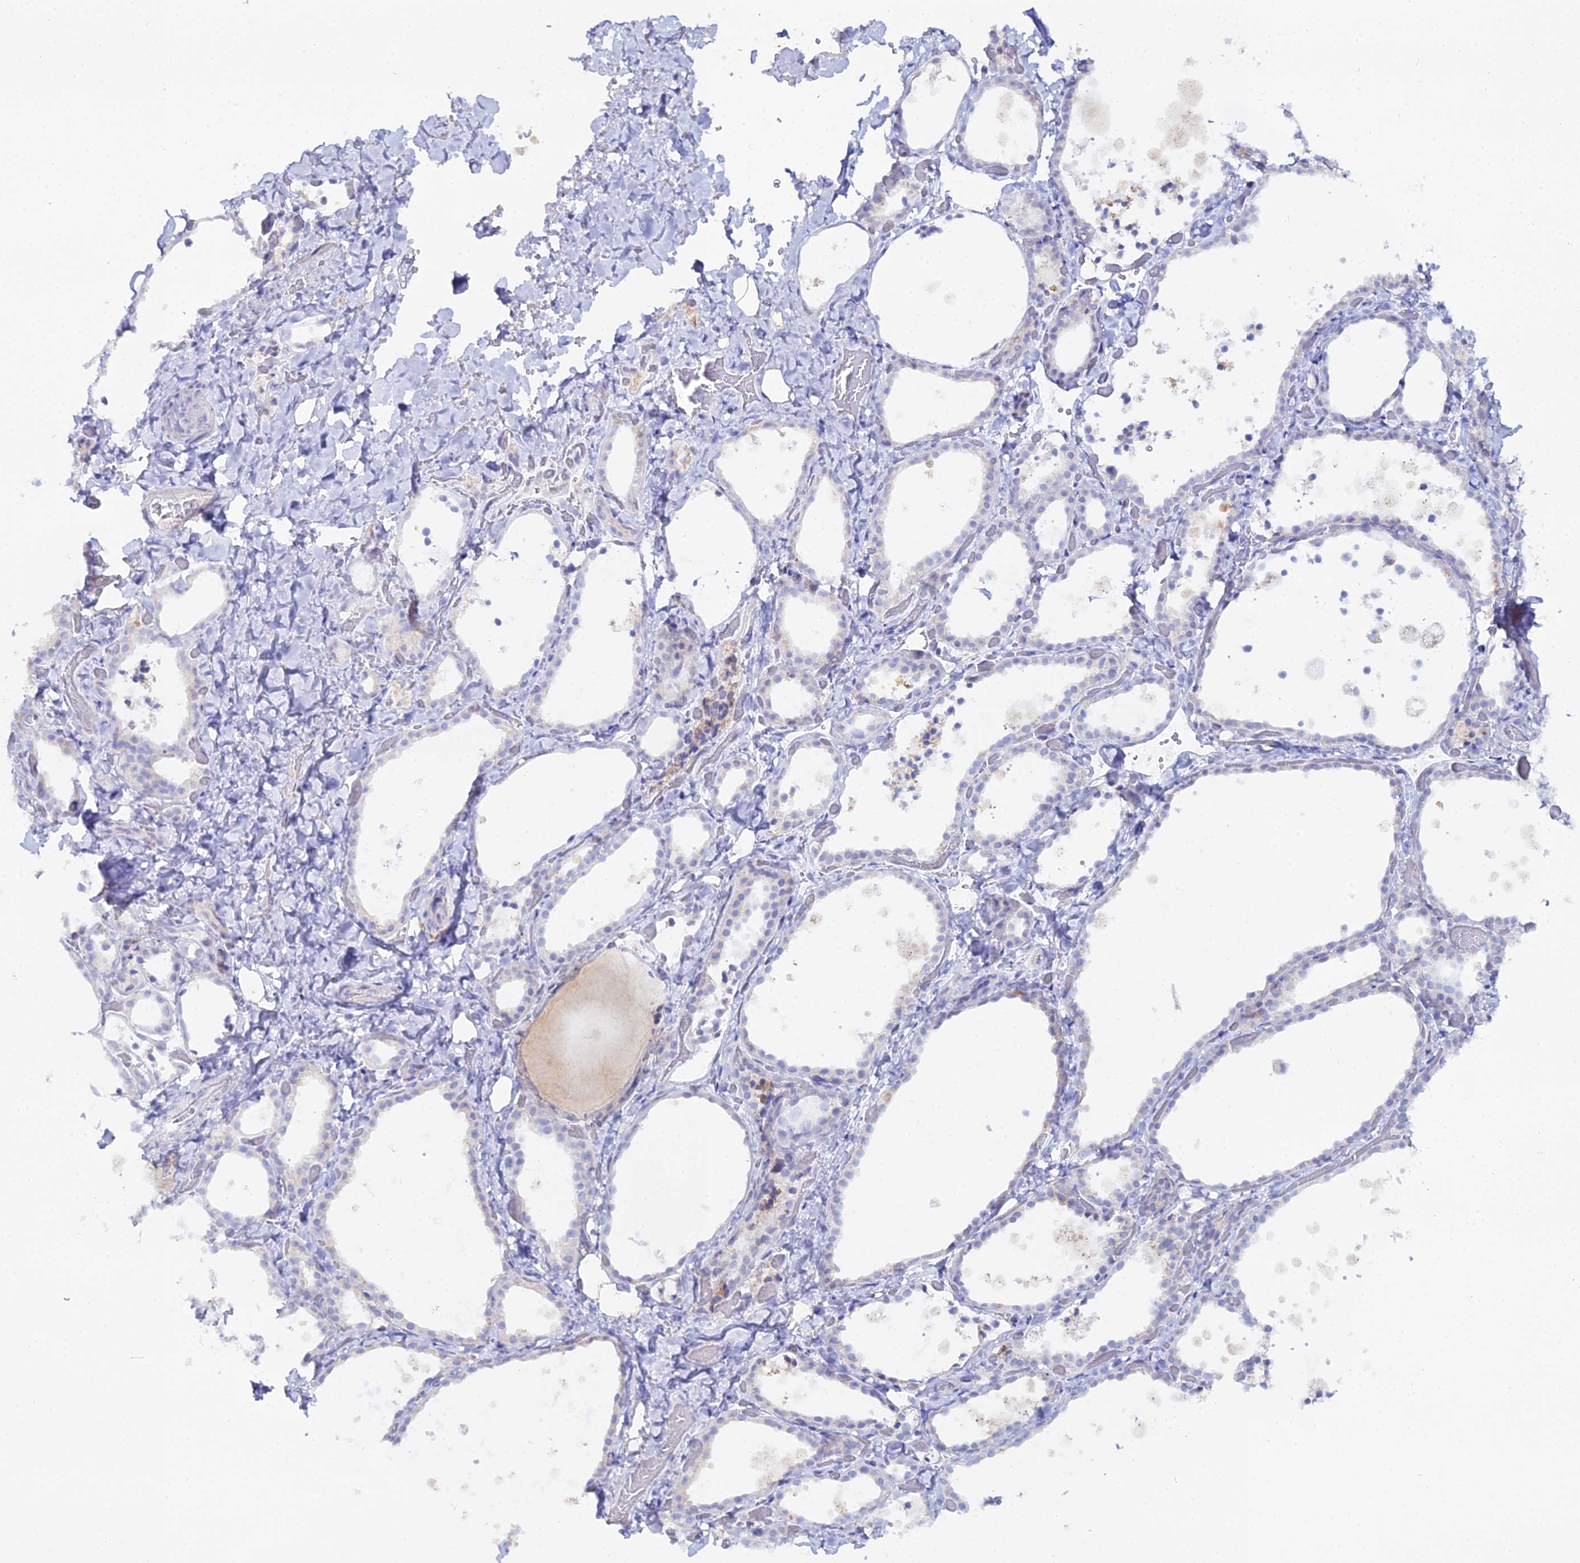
{"staining": {"intensity": "negative", "quantity": "none", "location": "none"}, "tissue": "thyroid gland", "cell_type": "Glandular cells", "image_type": "normal", "snomed": [{"axis": "morphology", "description": "Normal tissue, NOS"}, {"axis": "topography", "description": "Thyroid gland"}], "caption": "This image is of benign thyroid gland stained with immunohistochemistry (IHC) to label a protein in brown with the nuclei are counter-stained blue. There is no expression in glandular cells. (DAB (3,3'-diaminobenzidine) immunohistochemistry, high magnification).", "gene": "DHX34", "patient": {"sex": "female", "age": 44}}